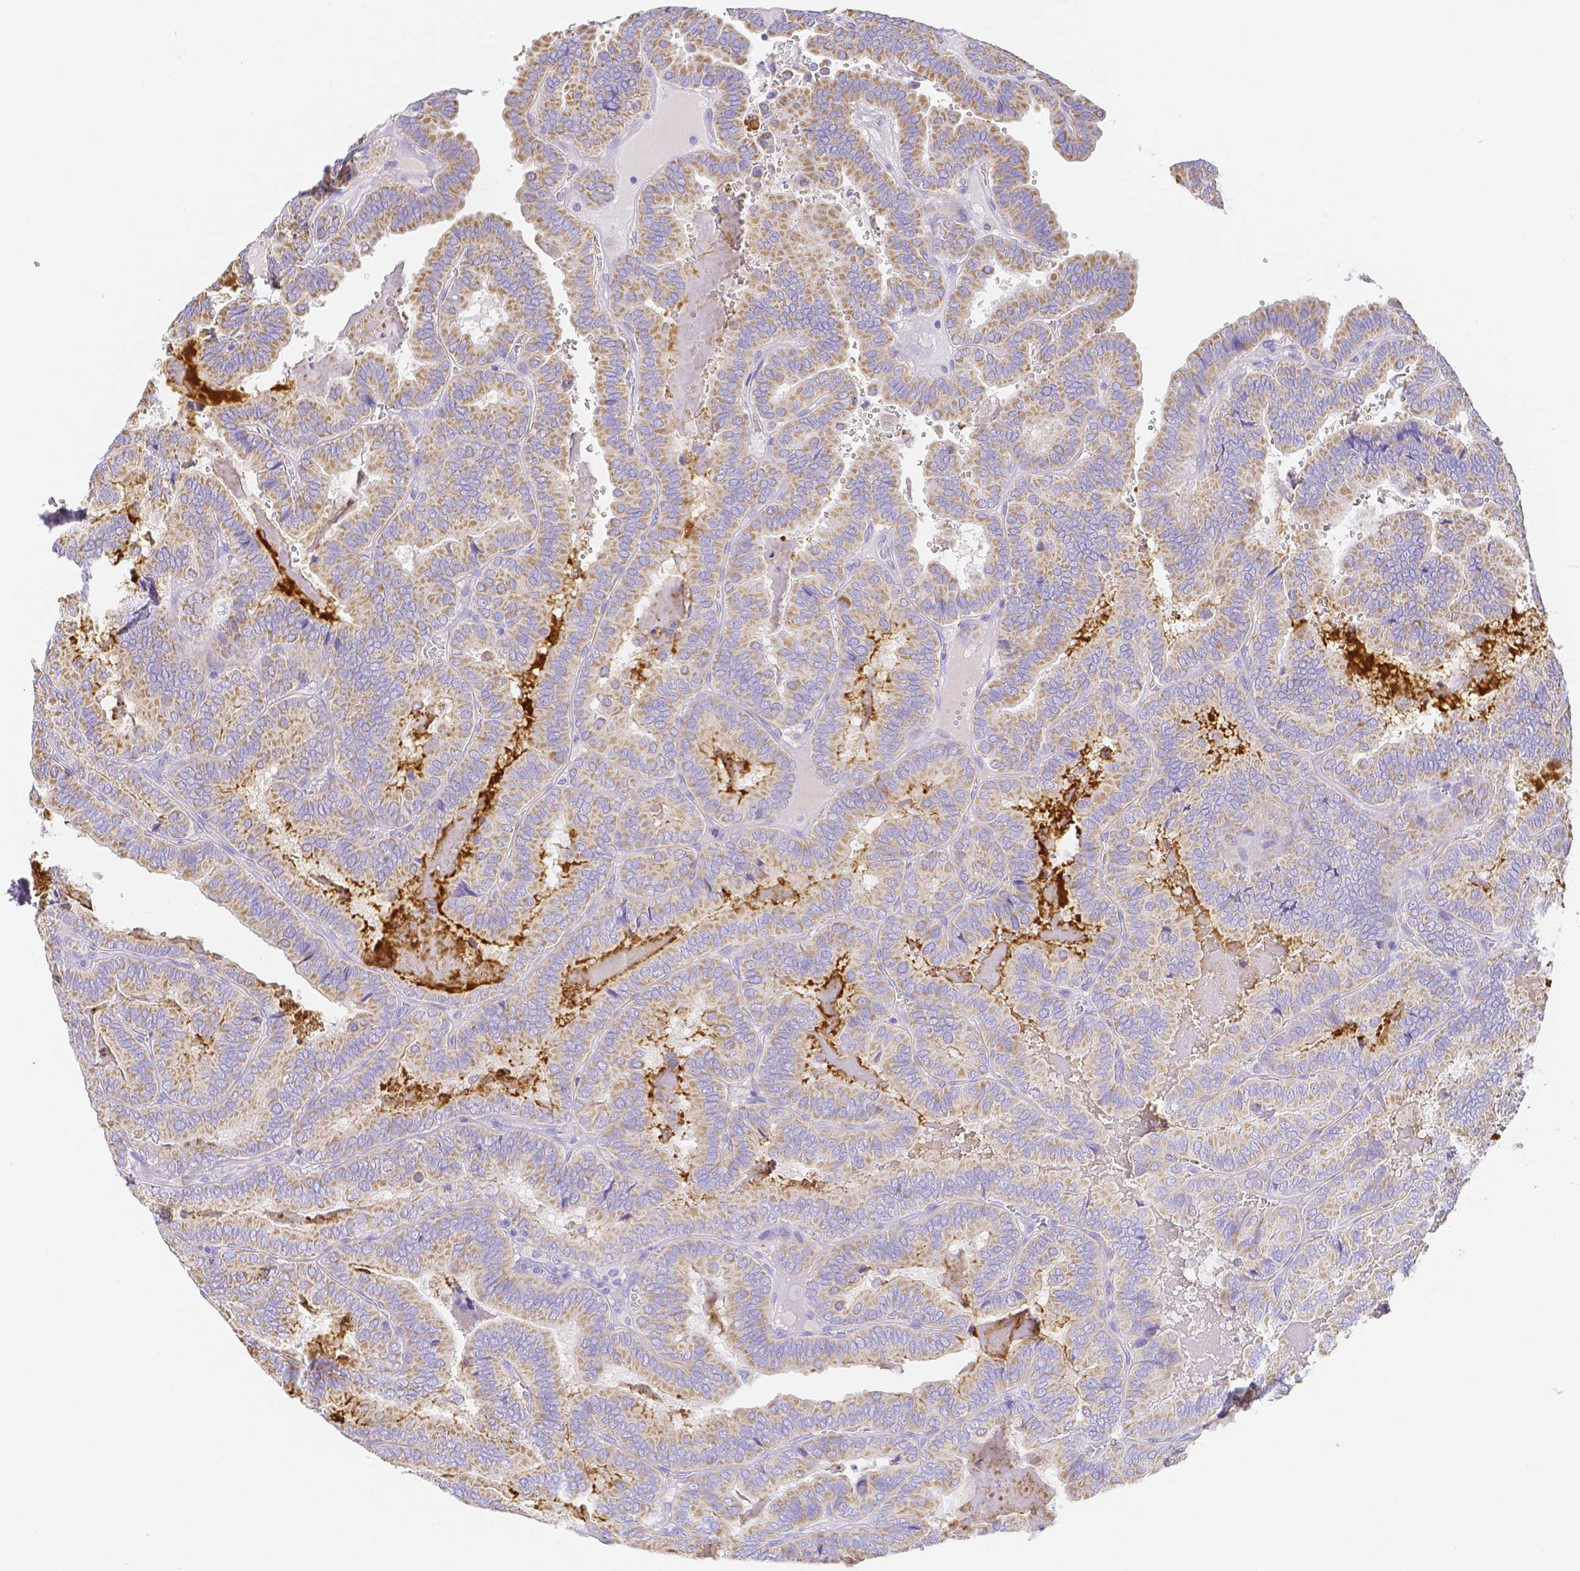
{"staining": {"intensity": "weak", "quantity": ">75%", "location": "cytoplasmic/membranous"}, "tissue": "thyroid cancer", "cell_type": "Tumor cells", "image_type": "cancer", "snomed": [{"axis": "morphology", "description": "Papillary adenocarcinoma, NOS"}, {"axis": "topography", "description": "Thyroid gland"}], "caption": "This is a histology image of IHC staining of thyroid cancer, which shows weak staining in the cytoplasmic/membranous of tumor cells.", "gene": "ZG16B", "patient": {"sex": "female", "age": 75}}